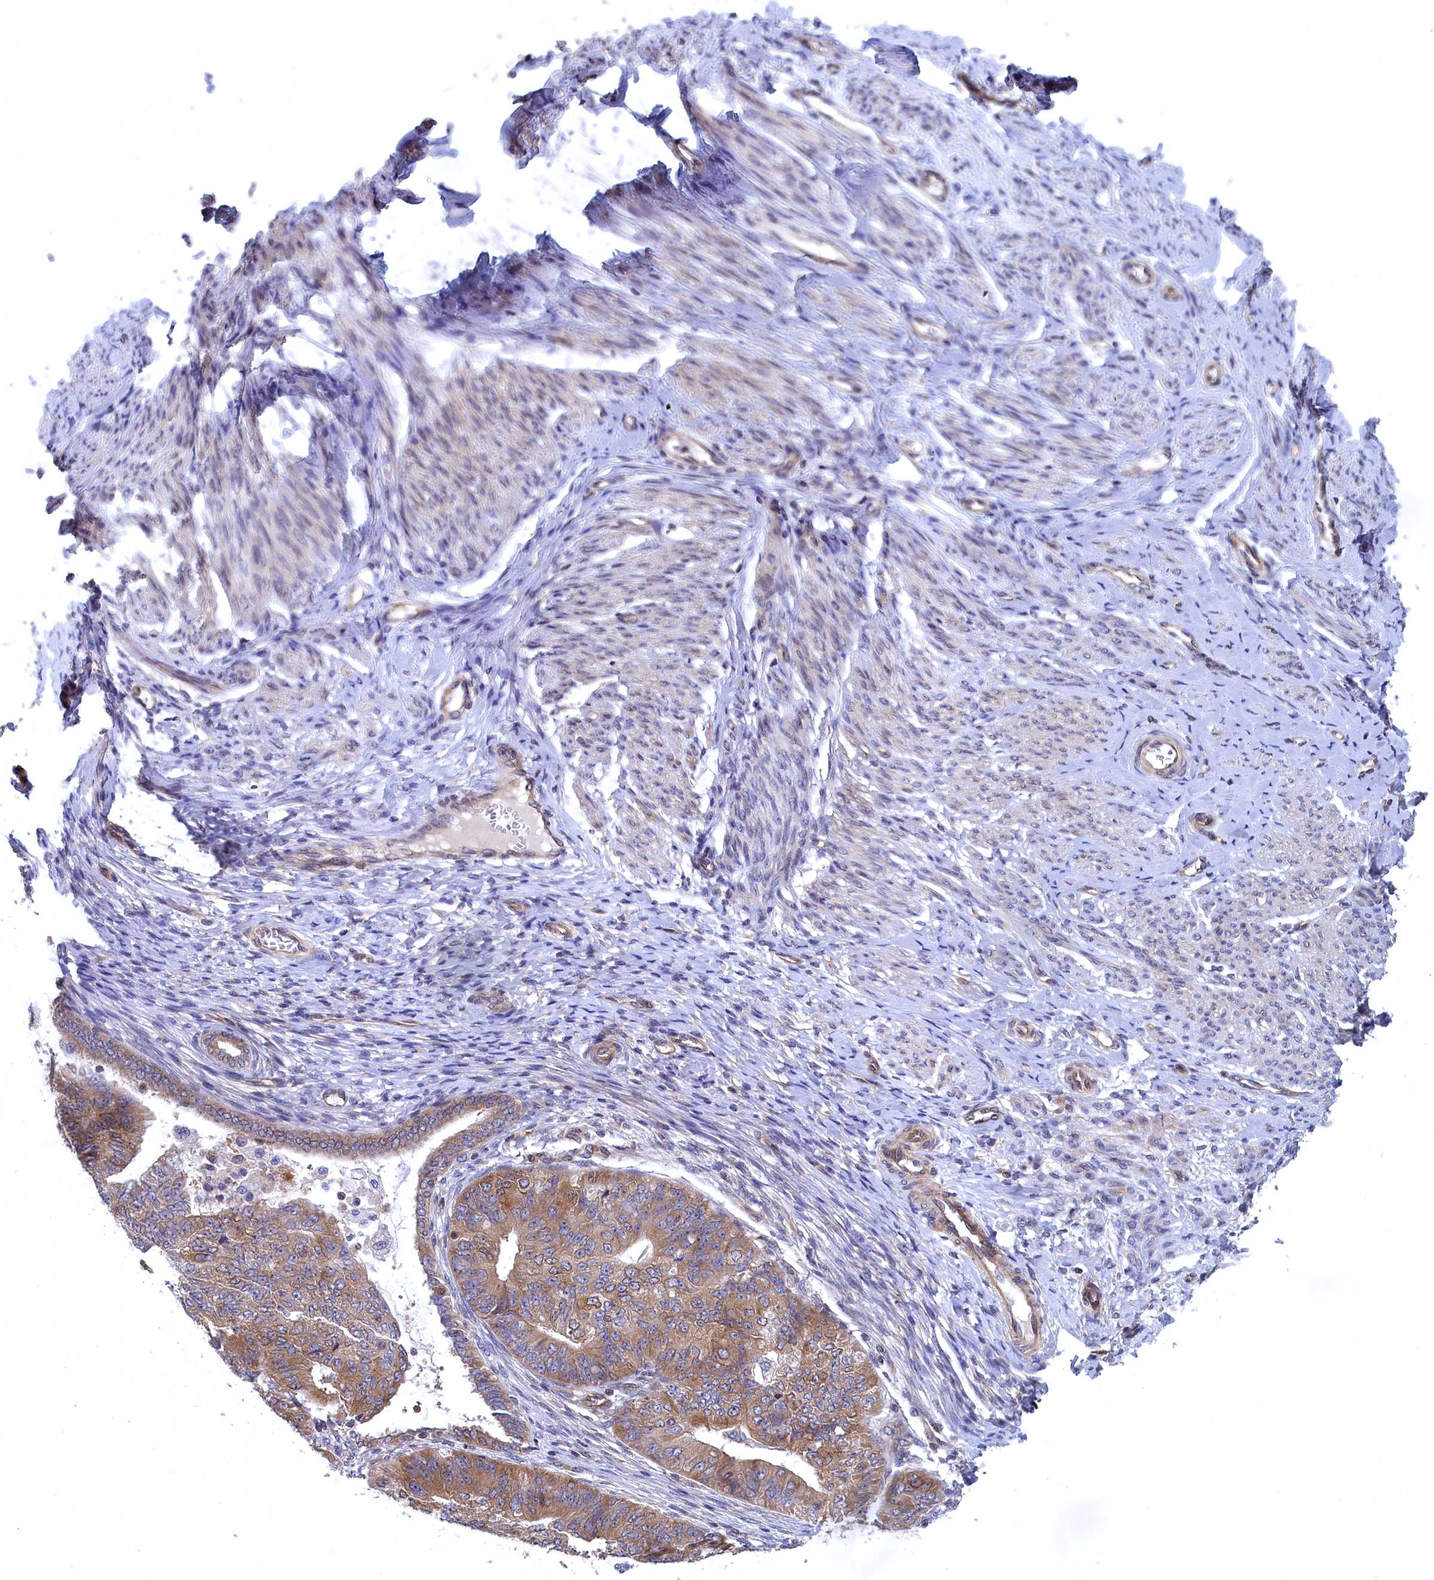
{"staining": {"intensity": "moderate", "quantity": "<25%", "location": "cytoplasmic/membranous"}, "tissue": "endometrial cancer", "cell_type": "Tumor cells", "image_type": "cancer", "snomed": [{"axis": "morphology", "description": "Adenocarcinoma, NOS"}, {"axis": "topography", "description": "Endometrium"}], "caption": "IHC of endometrial adenocarcinoma demonstrates low levels of moderate cytoplasmic/membranous positivity in about <25% of tumor cells. (Stains: DAB (3,3'-diaminobenzidine) in brown, nuclei in blue, Microscopy: brightfield microscopy at high magnification).", "gene": "NAA10", "patient": {"sex": "female", "age": 32}}